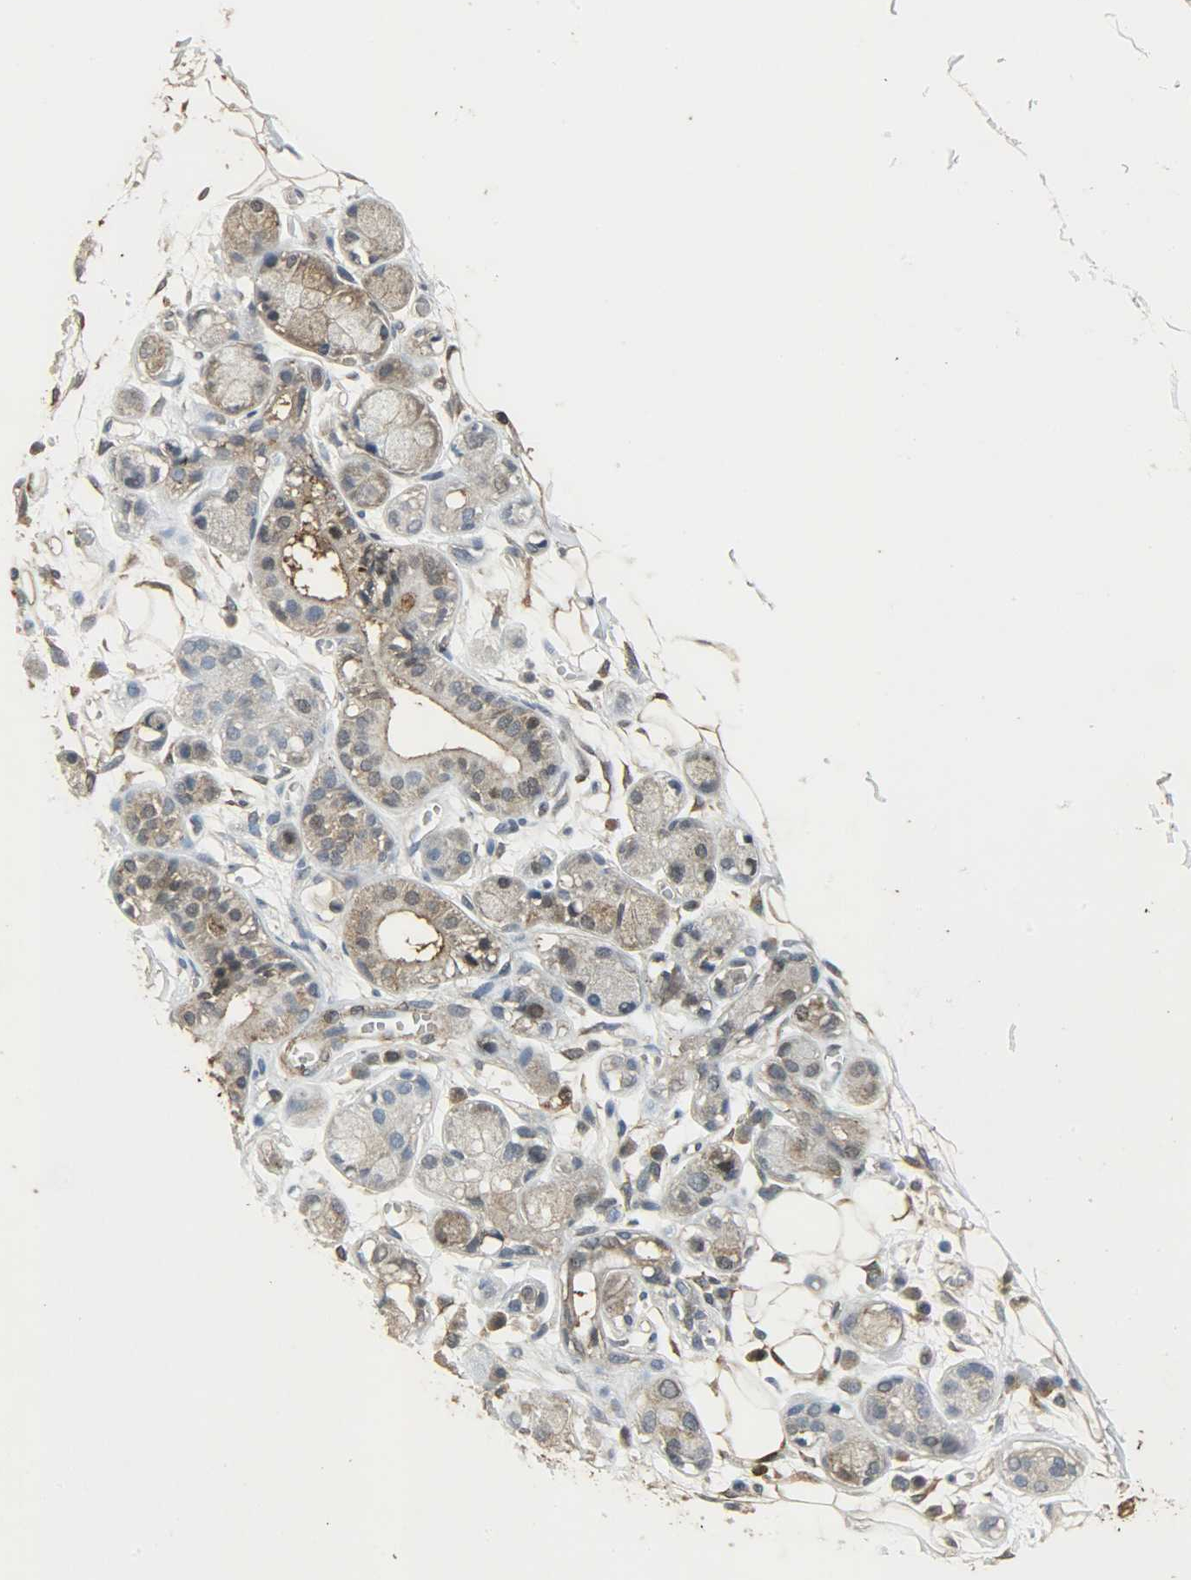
{"staining": {"intensity": "negative", "quantity": "none", "location": "none"}, "tissue": "adipose tissue", "cell_type": "Adipocytes", "image_type": "normal", "snomed": [{"axis": "morphology", "description": "Normal tissue, NOS"}, {"axis": "morphology", "description": "Inflammation, NOS"}, {"axis": "topography", "description": "Vascular tissue"}, {"axis": "topography", "description": "Salivary gland"}], "caption": "IHC photomicrograph of normal human adipose tissue stained for a protein (brown), which shows no staining in adipocytes. Nuclei are stained in blue.", "gene": "LDHB", "patient": {"sex": "female", "age": 75}}